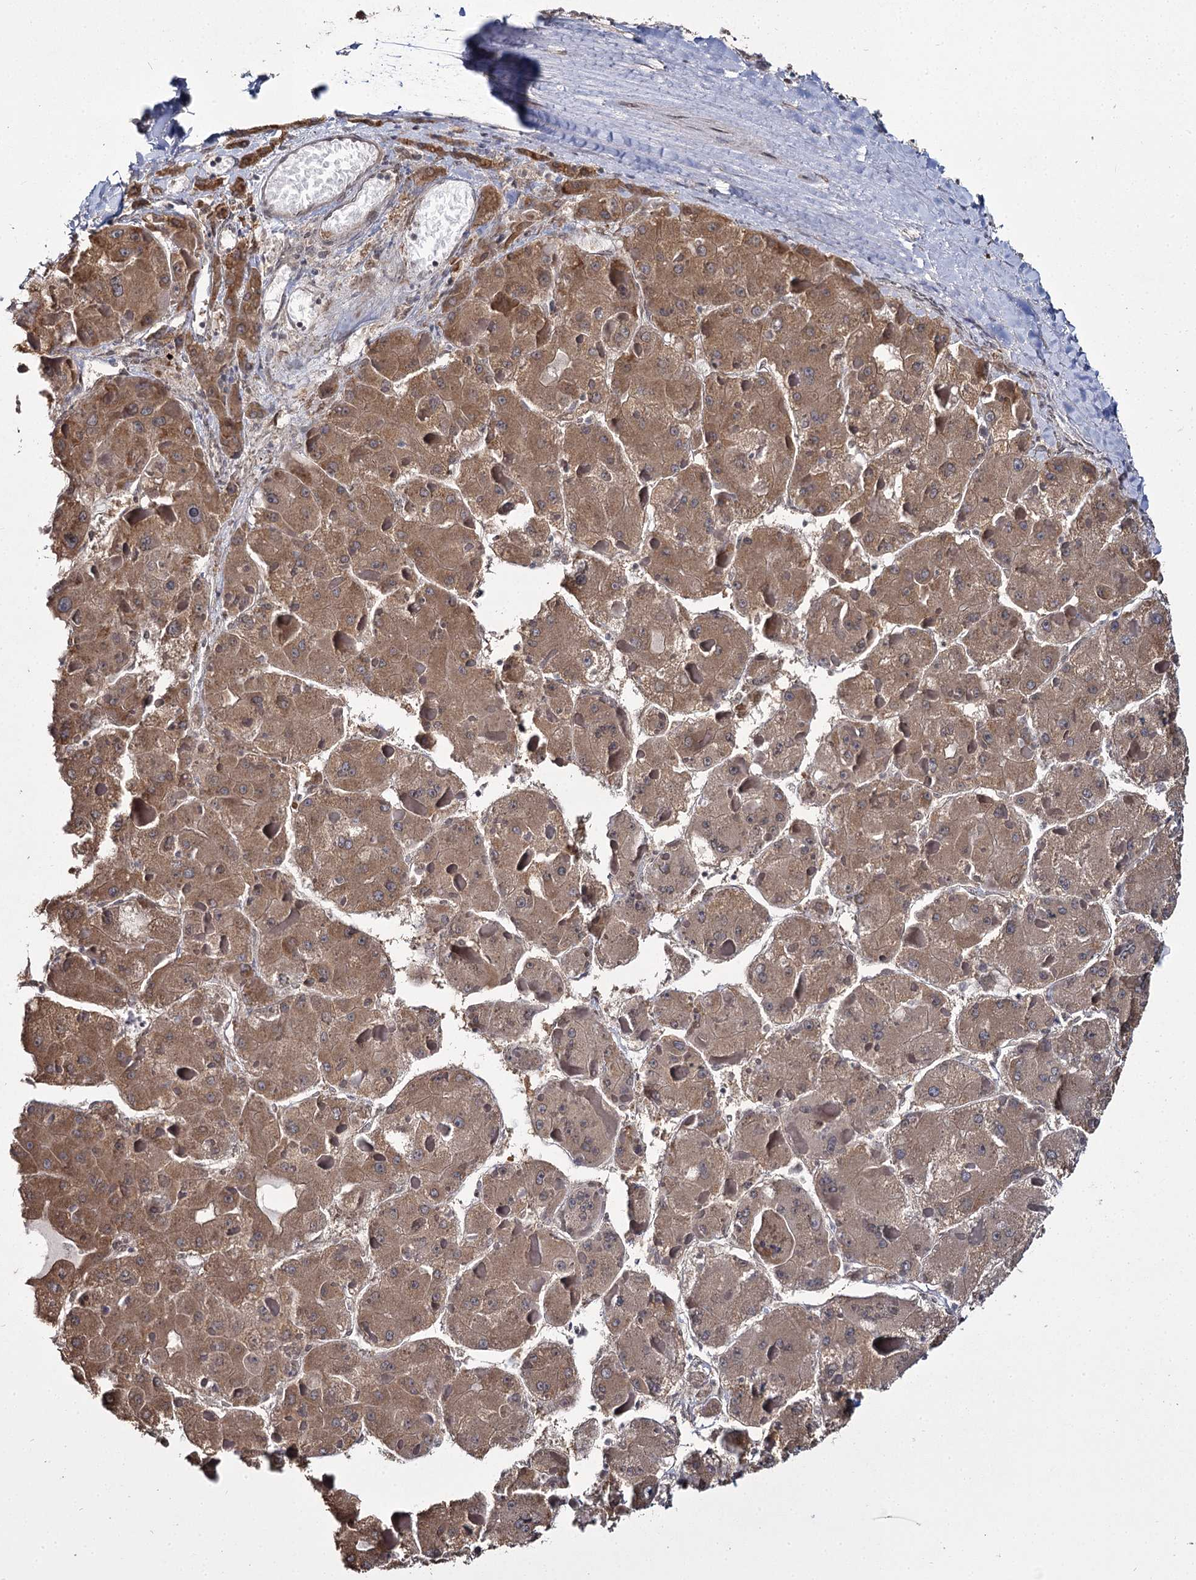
{"staining": {"intensity": "moderate", "quantity": ">75%", "location": "cytoplasmic/membranous"}, "tissue": "liver cancer", "cell_type": "Tumor cells", "image_type": "cancer", "snomed": [{"axis": "morphology", "description": "Carcinoma, Hepatocellular, NOS"}, {"axis": "topography", "description": "Liver"}], "caption": "Protein staining of liver cancer tissue shows moderate cytoplasmic/membranous expression in approximately >75% of tumor cells.", "gene": "TRNT1", "patient": {"sex": "female", "age": 73}}